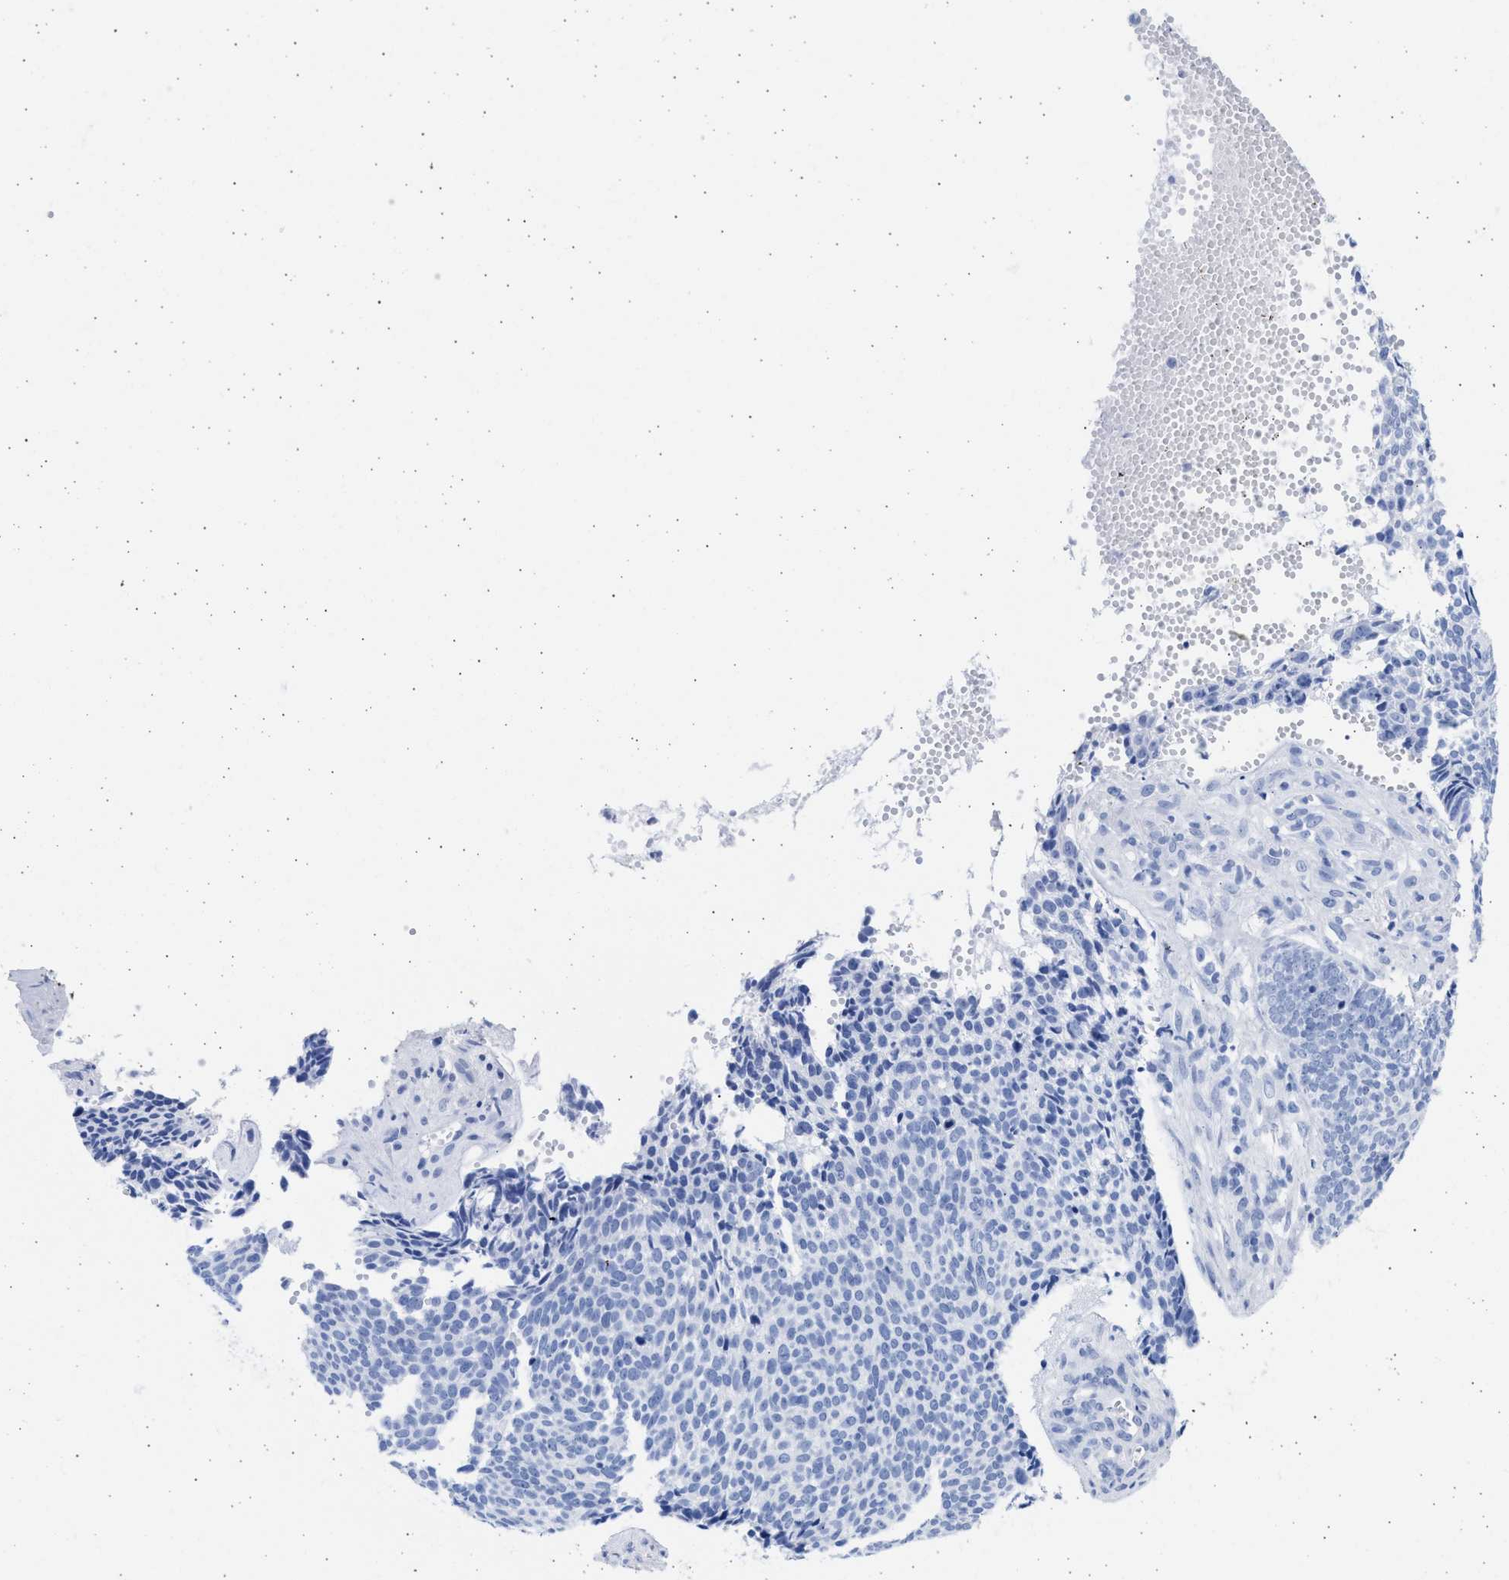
{"staining": {"intensity": "negative", "quantity": "none", "location": "none"}, "tissue": "skin cancer", "cell_type": "Tumor cells", "image_type": "cancer", "snomed": [{"axis": "morphology", "description": "Basal cell carcinoma"}, {"axis": "topography", "description": "Skin"}], "caption": "This photomicrograph is of basal cell carcinoma (skin) stained with immunohistochemistry to label a protein in brown with the nuclei are counter-stained blue. There is no staining in tumor cells.", "gene": "ALDOC", "patient": {"sex": "male", "age": 84}}